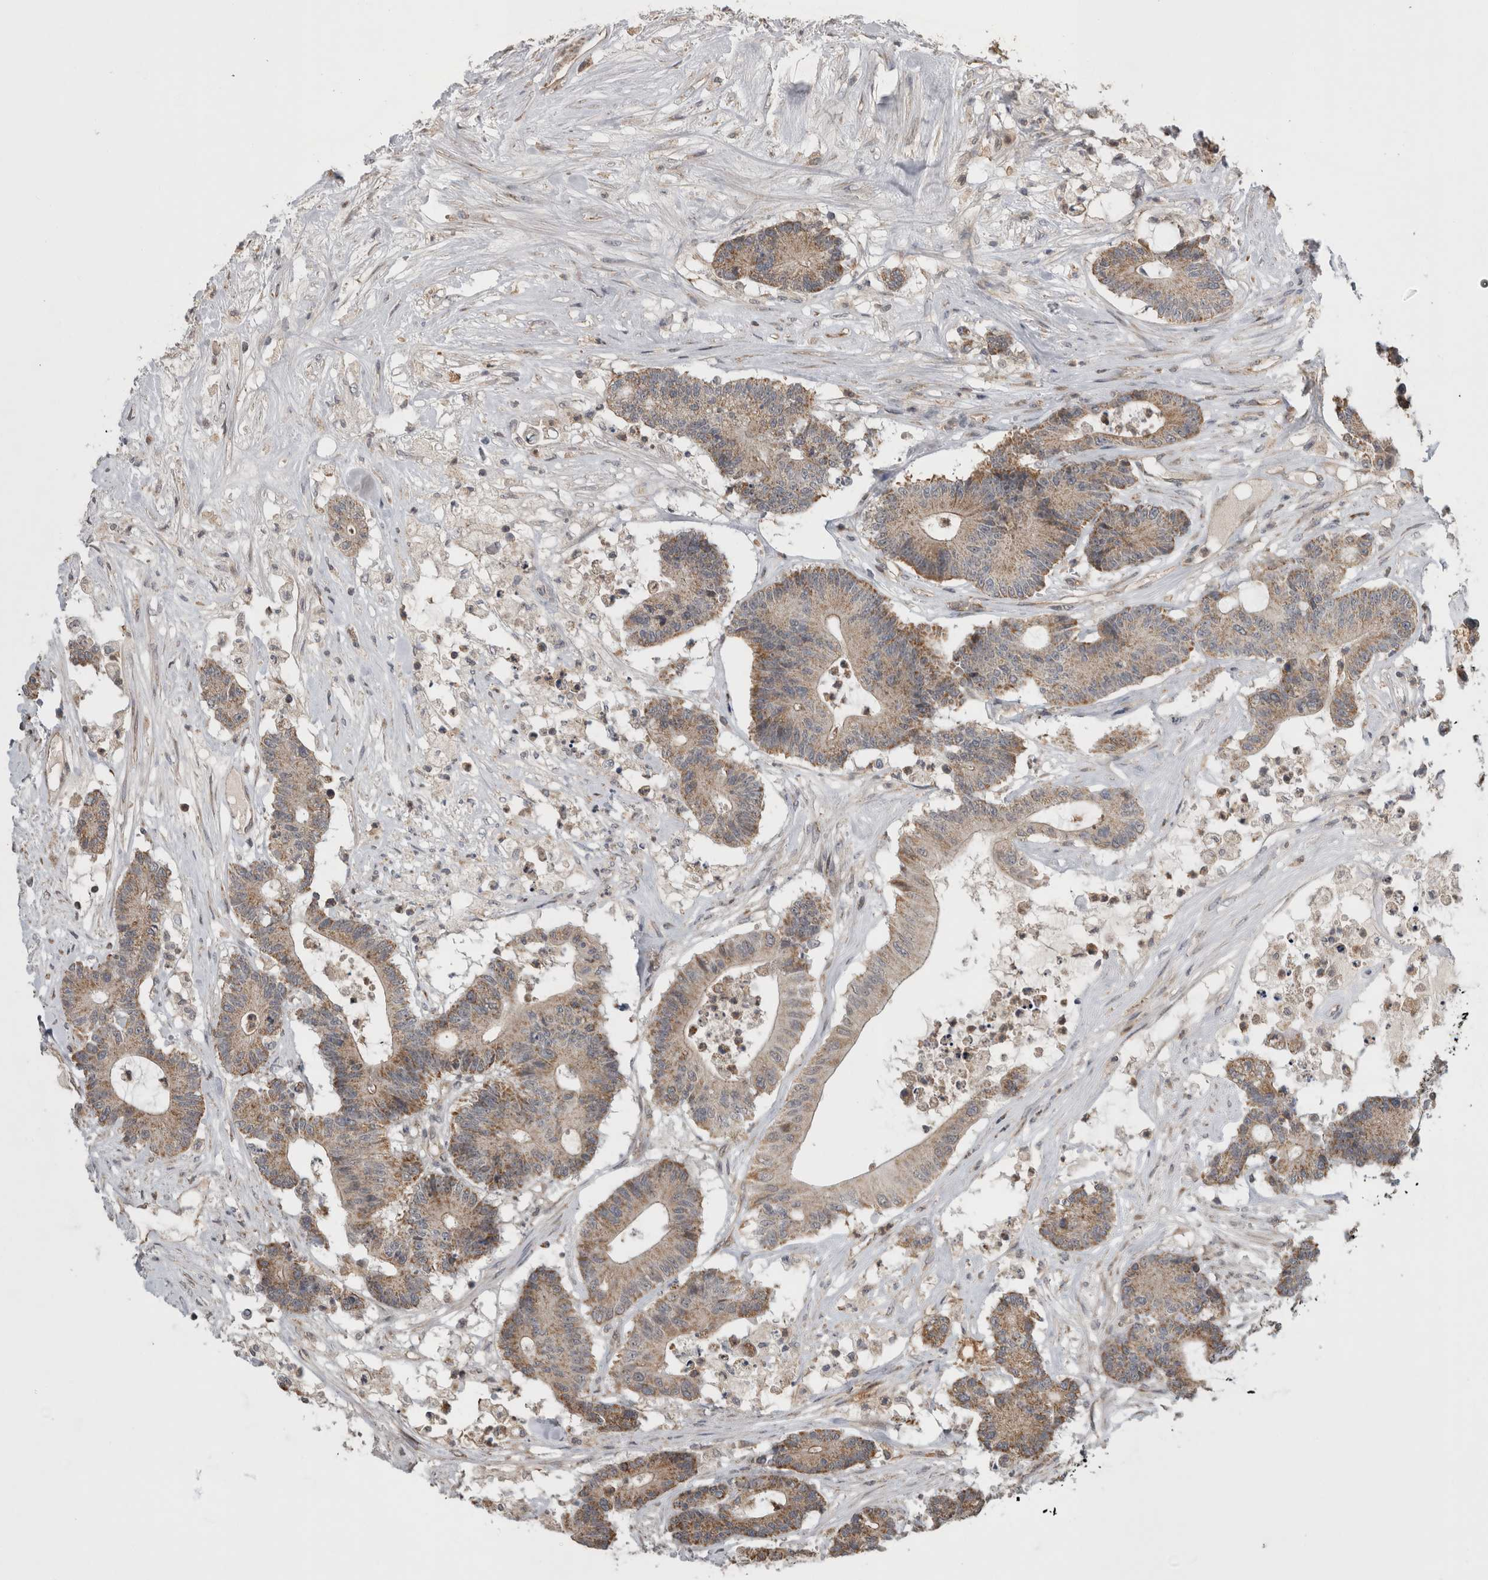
{"staining": {"intensity": "weak", "quantity": ">75%", "location": "cytoplasmic/membranous"}, "tissue": "colorectal cancer", "cell_type": "Tumor cells", "image_type": "cancer", "snomed": [{"axis": "morphology", "description": "Adenocarcinoma, NOS"}, {"axis": "topography", "description": "Colon"}], "caption": "Protein expression analysis of human adenocarcinoma (colorectal) reveals weak cytoplasmic/membranous positivity in about >75% of tumor cells. Using DAB (3,3'-diaminobenzidine) (brown) and hematoxylin (blue) stains, captured at high magnification using brightfield microscopy.", "gene": "KCNIP1", "patient": {"sex": "female", "age": 84}}